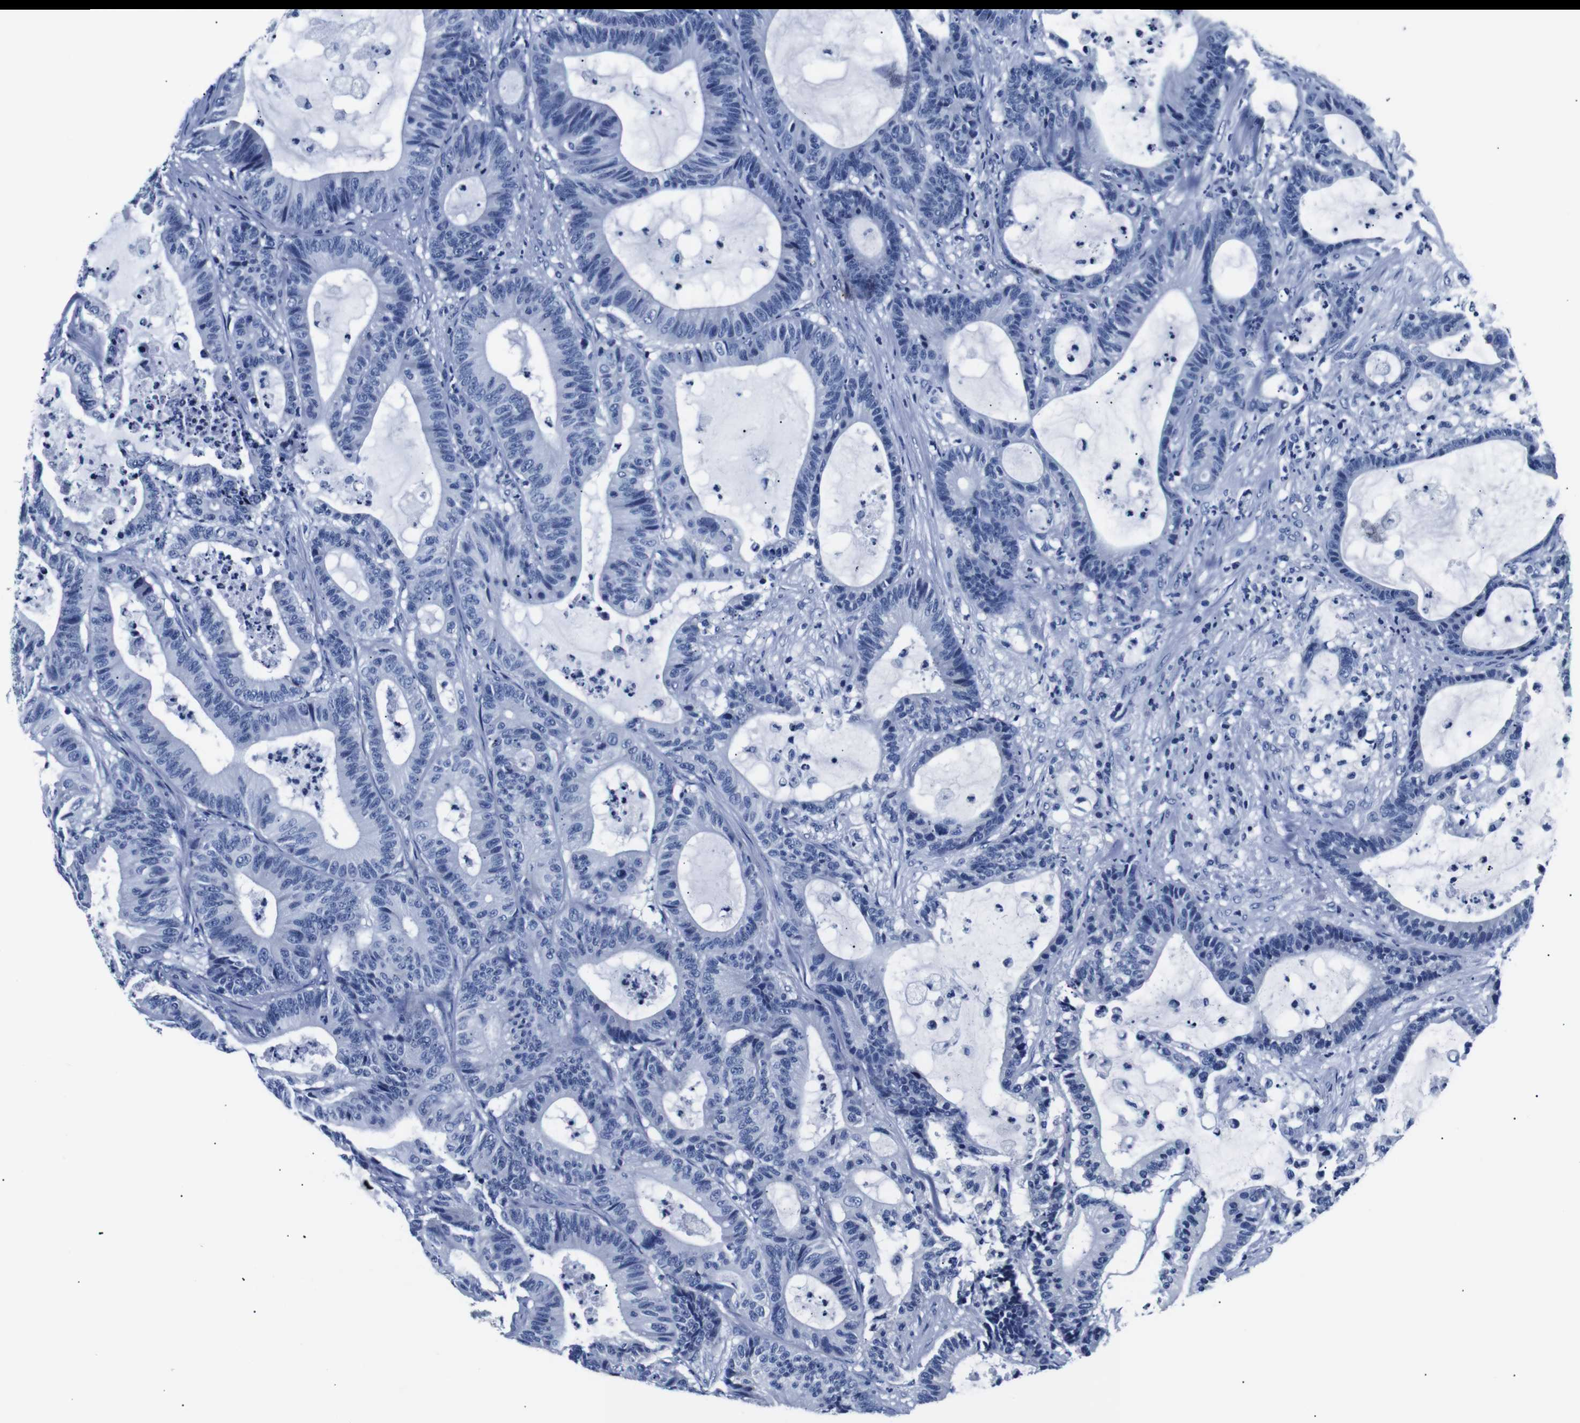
{"staining": {"intensity": "negative", "quantity": "none", "location": "none"}, "tissue": "colorectal cancer", "cell_type": "Tumor cells", "image_type": "cancer", "snomed": [{"axis": "morphology", "description": "Adenocarcinoma, NOS"}, {"axis": "topography", "description": "Colon"}], "caption": "Photomicrograph shows no protein expression in tumor cells of colorectal adenocarcinoma tissue.", "gene": "GAP43", "patient": {"sex": "female", "age": 84}}